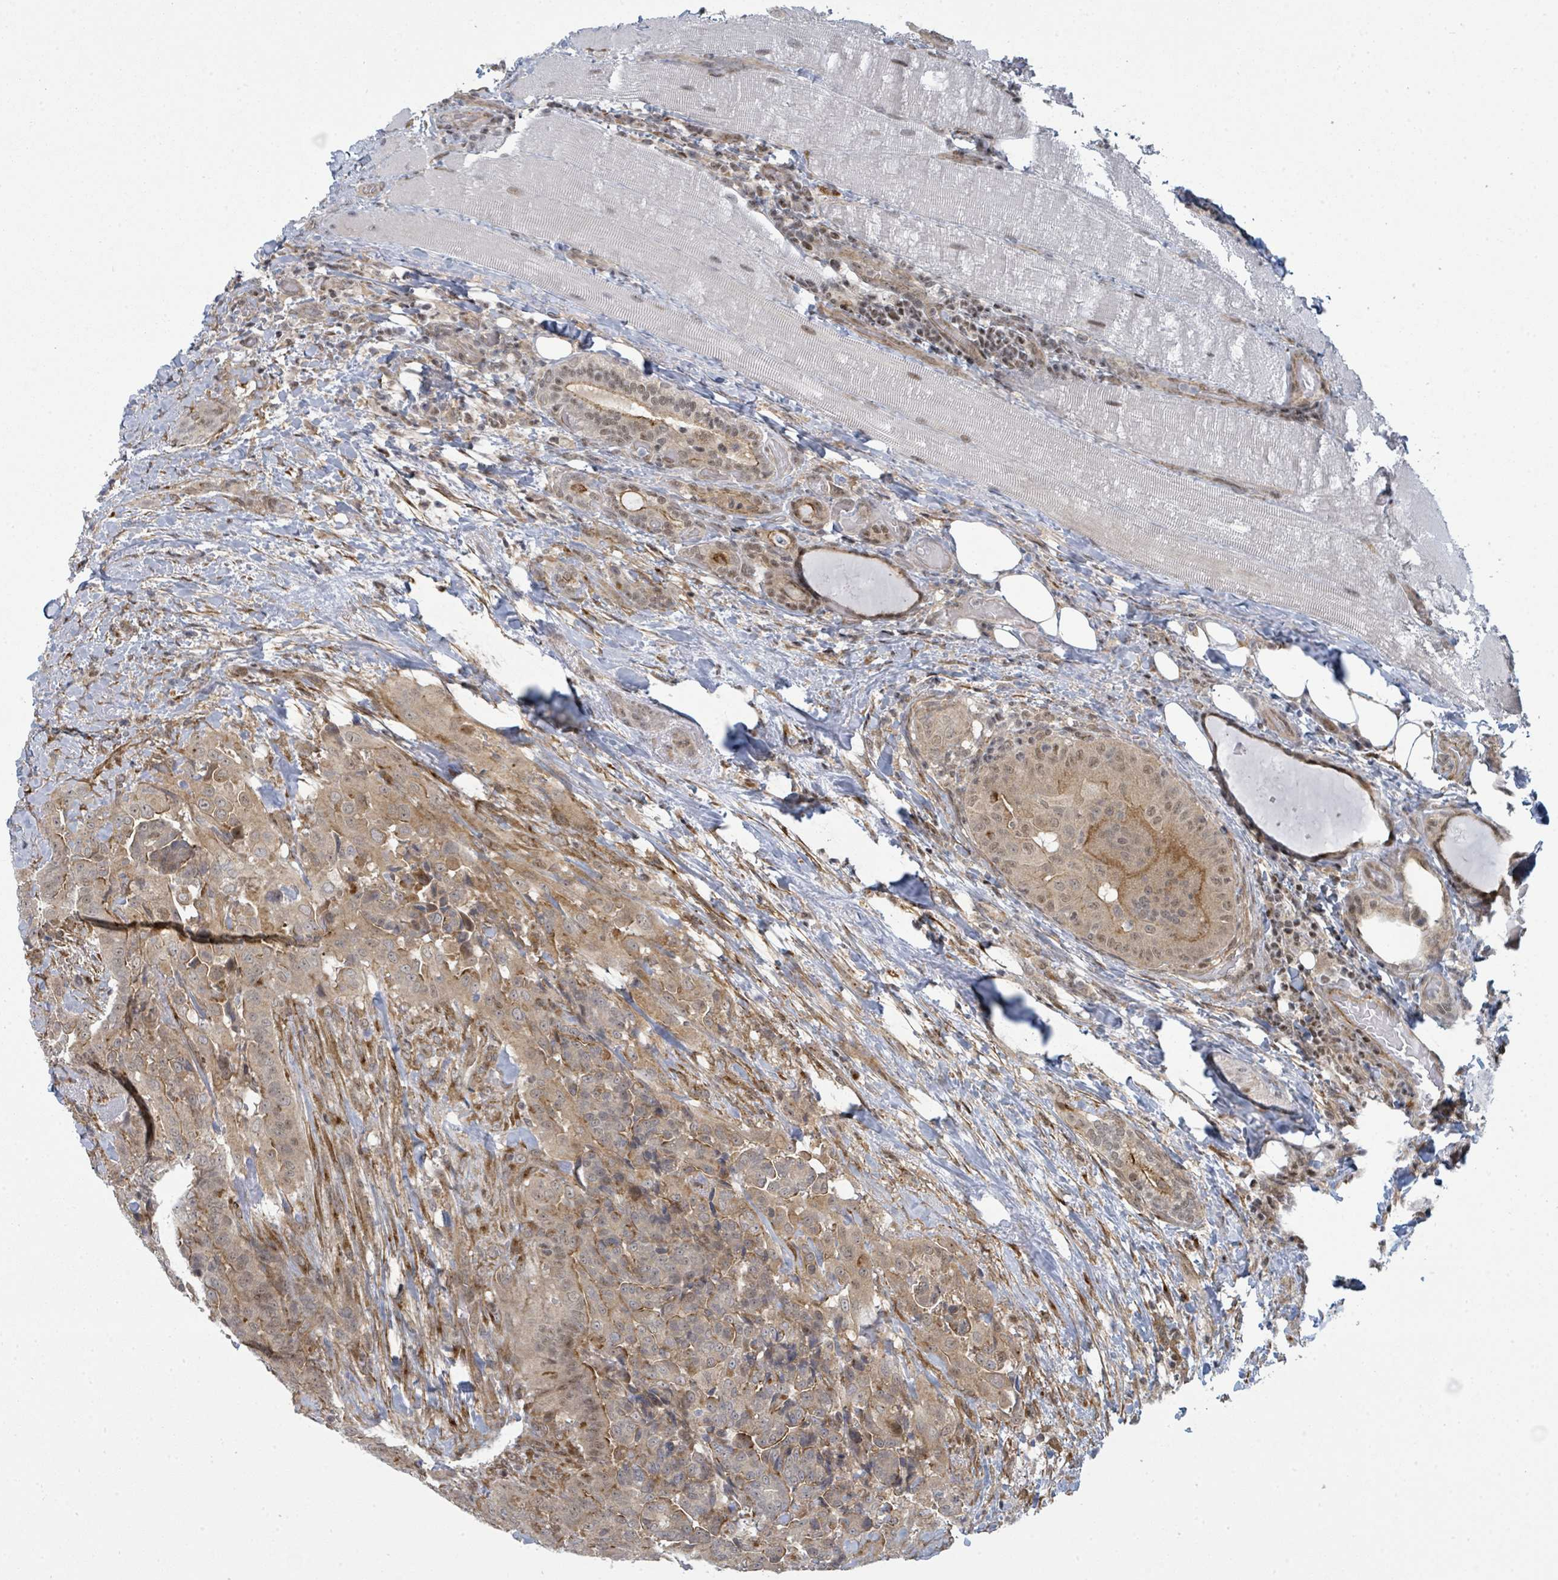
{"staining": {"intensity": "weak", "quantity": "<25%", "location": "cytoplasmic/membranous"}, "tissue": "thyroid cancer", "cell_type": "Tumor cells", "image_type": "cancer", "snomed": [{"axis": "morphology", "description": "Papillary adenocarcinoma, NOS"}, {"axis": "topography", "description": "Thyroid gland"}], "caption": "An immunohistochemistry (IHC) photomicrograph of papillary adenocarcinoma (thyroid) is shown. There is no staining in tumor cells of papillary adenocarcinoma (thyroid).", "gene": "PSMG2", "patient": {"sex": "male", "age": 61}}